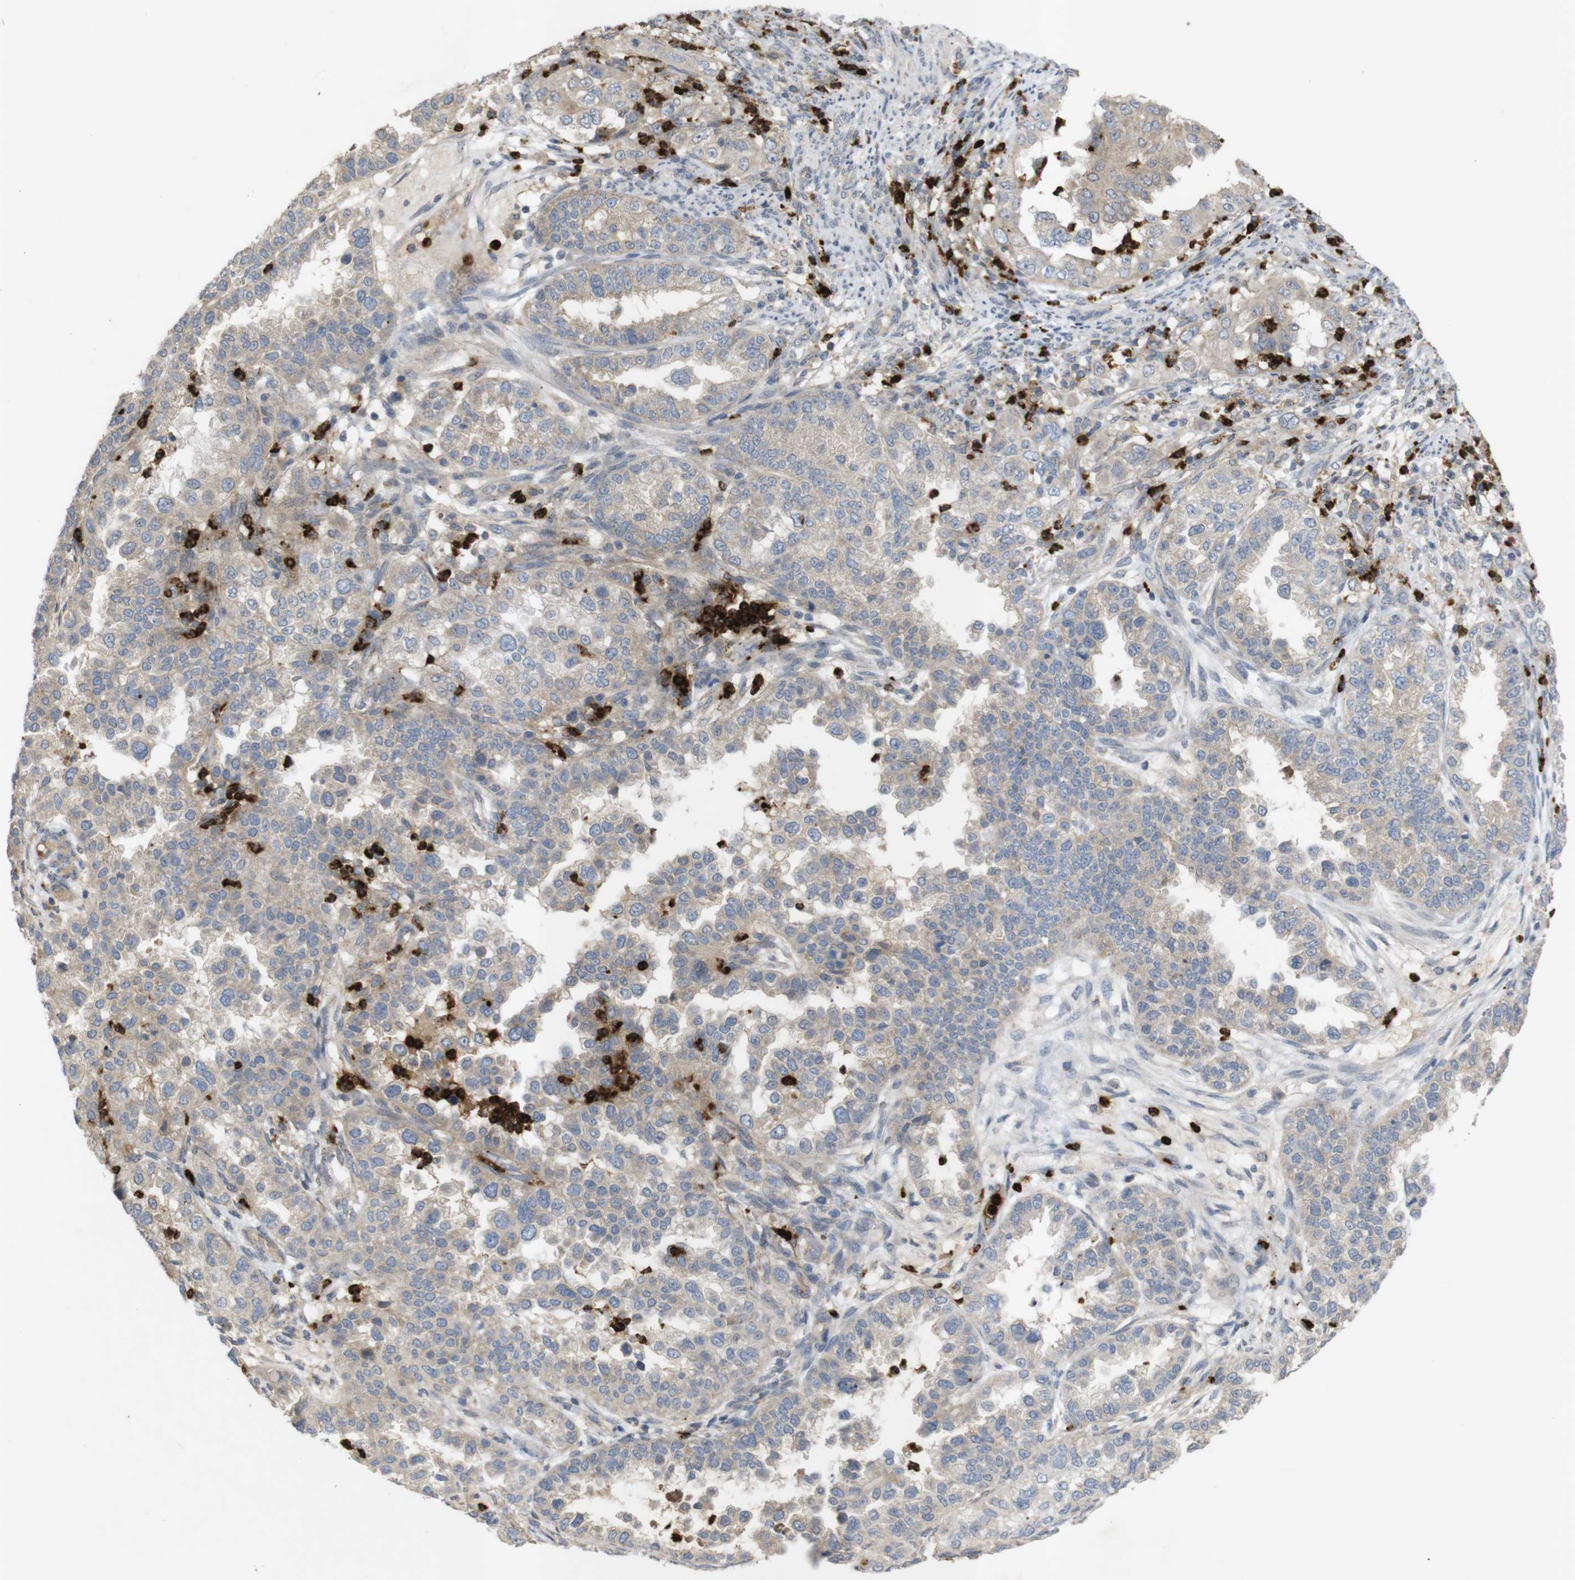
{"staining": {"intensity": "weak", "quantity": ">75%", "location": "cytoplasmic/membranous"}, "tissue": "endometrial cancer", "cell_type": "Tumor cells", "image_type": "cancer", "snomed": [{"axis": "morphology", "description": "Adenocarcinoma, NOS"}, {"axis": "topography", "description": "Endometrium"}], "caption": "A low amount of weak cytoplasmic/membranous expression is appreciated in about >75% of tumor cells in endometrial cancer (adenocarcinoma) tissue.", "gene": "TSPAN14", "patient": {"sex": "female", "age": 85}}